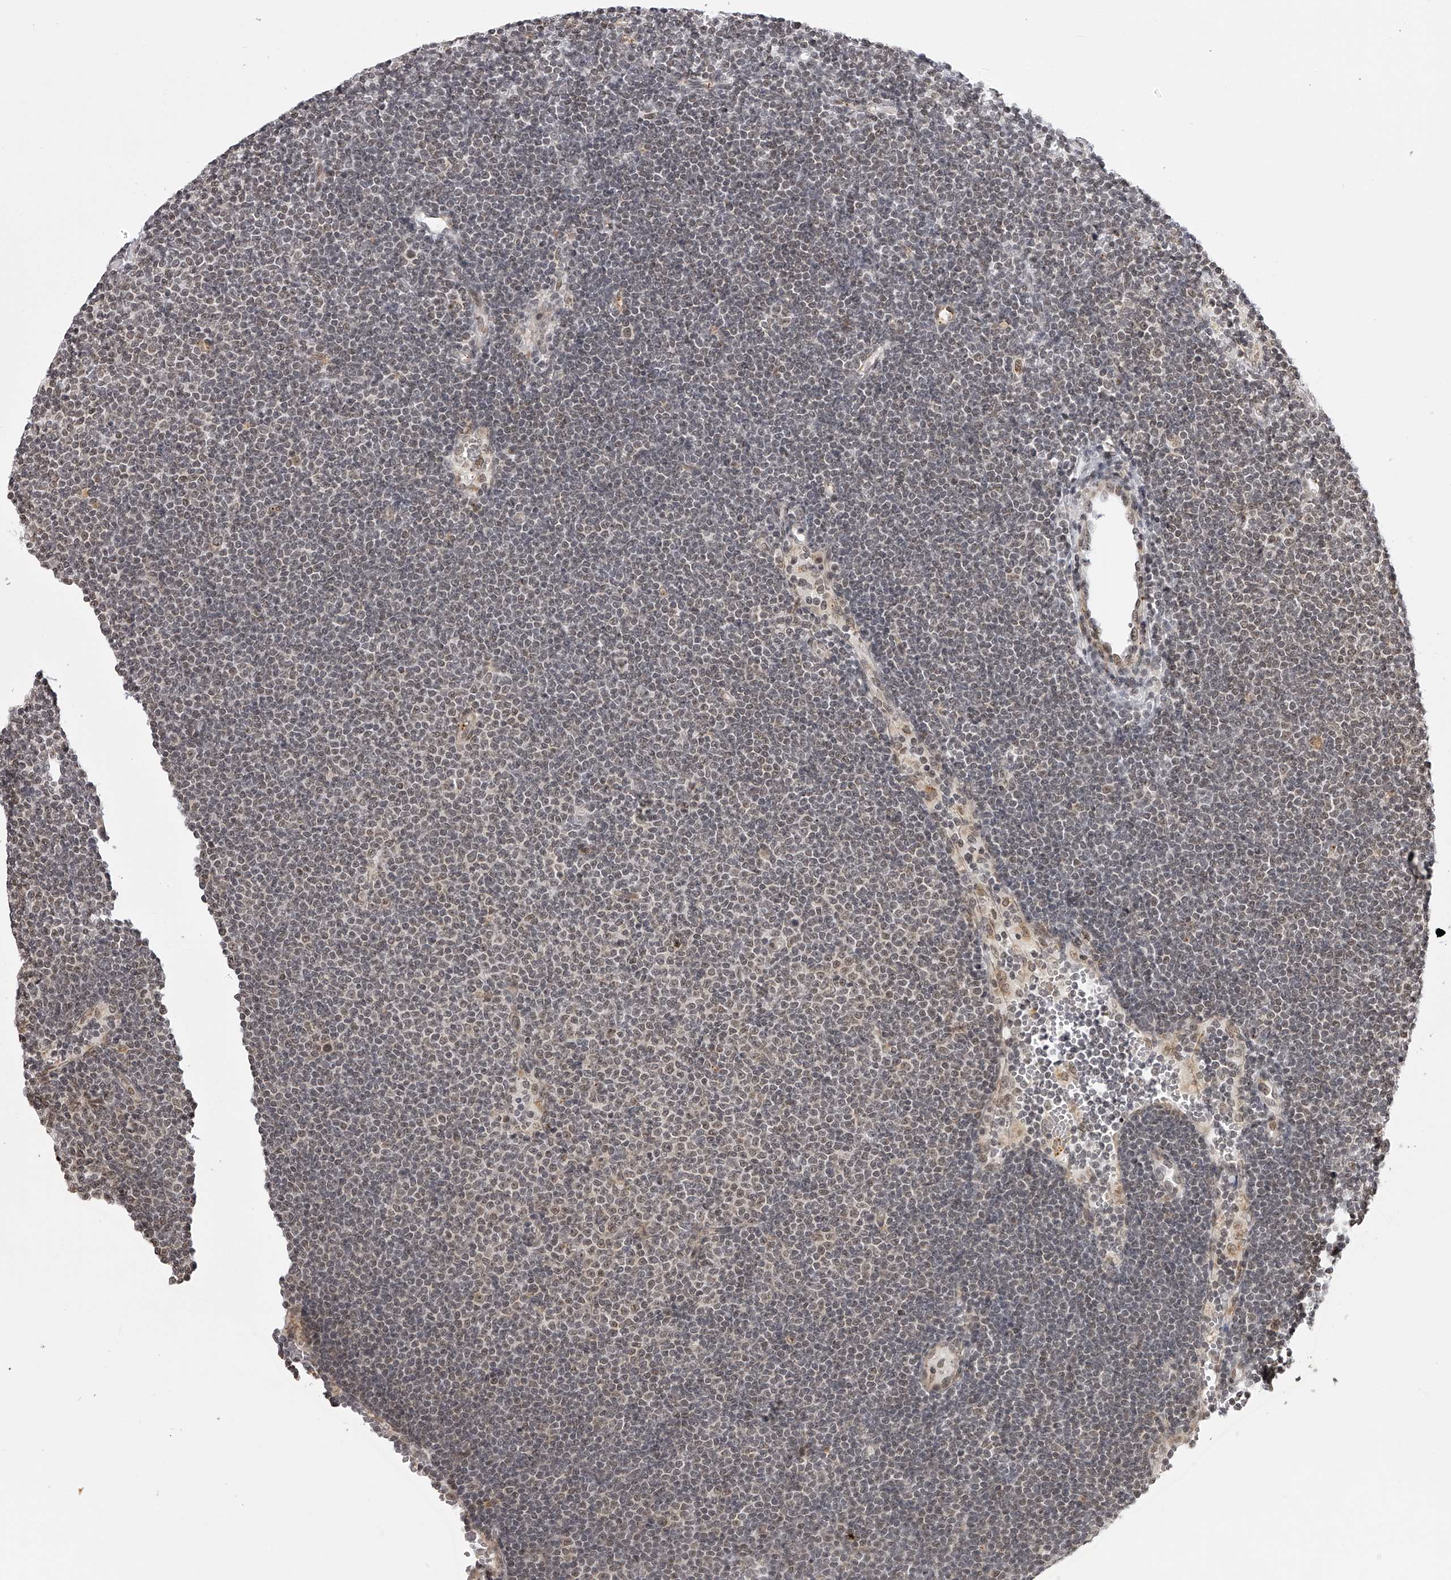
{"staining": {"intensity": "weak", "quantity": "<25%", "location": "nuclear"}, "tissue": "lymphoma", "cell_type": "Tumor cells", "image_type": "cancer", "snomed": [{"axis": "morphology", "description": "Malignant lymphoma, non-Hodgkin's type, Low grade"}, {"axis": "topography", "description": "Lymph node"}], "caption": "This photomicrograph is of lymphoma stained with IHC to label a protein in brown with the nuclei are counter-stained blue. There is no expression in tumor cells. (DAB (3,3'-diaminobenzidine) IHC, high magnification).", "gene": "ODF2L", "patient": {"sex": "female", "age": 53}}